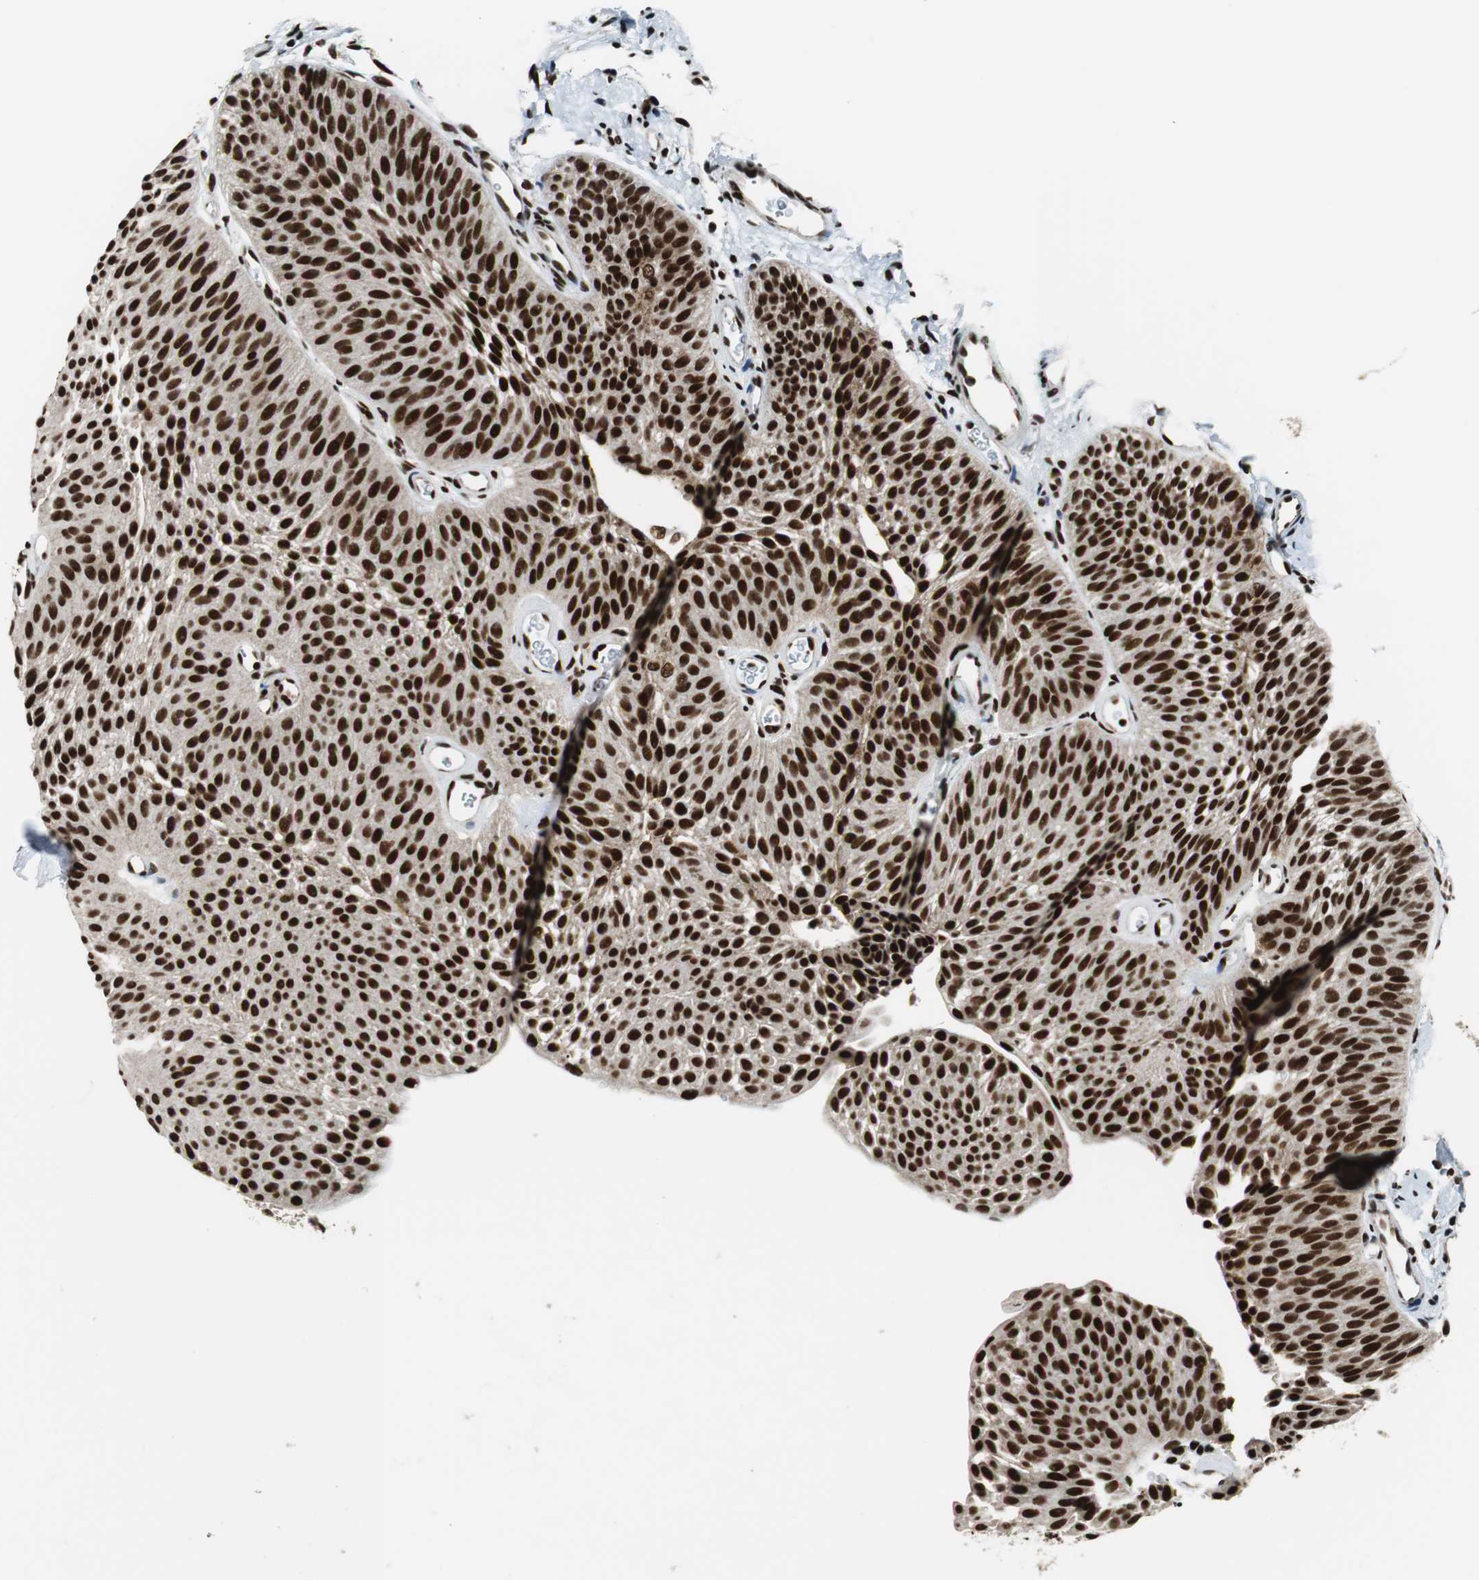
{"staining": {"intensity": "strong", "quantity": ">75%", "location": "nuclear"}, "tissue": "urothelial cancer", "cell_type": "Tumor cells", "image_type": "cancer", "snomed": [{"axis": "morphology", "description": "Urothelial carcinoma, Low grade"}, {"axis": "topography", "description": "Urinary bladder"}], "caption": "IHC (DAB) staining of urothelial carcinoma (low-grade) shows strong nuclear protein staining in approximately >75% of tumor cells.", "gene": "HDAC1", "patient": {"sex": "female", "age": 60}}